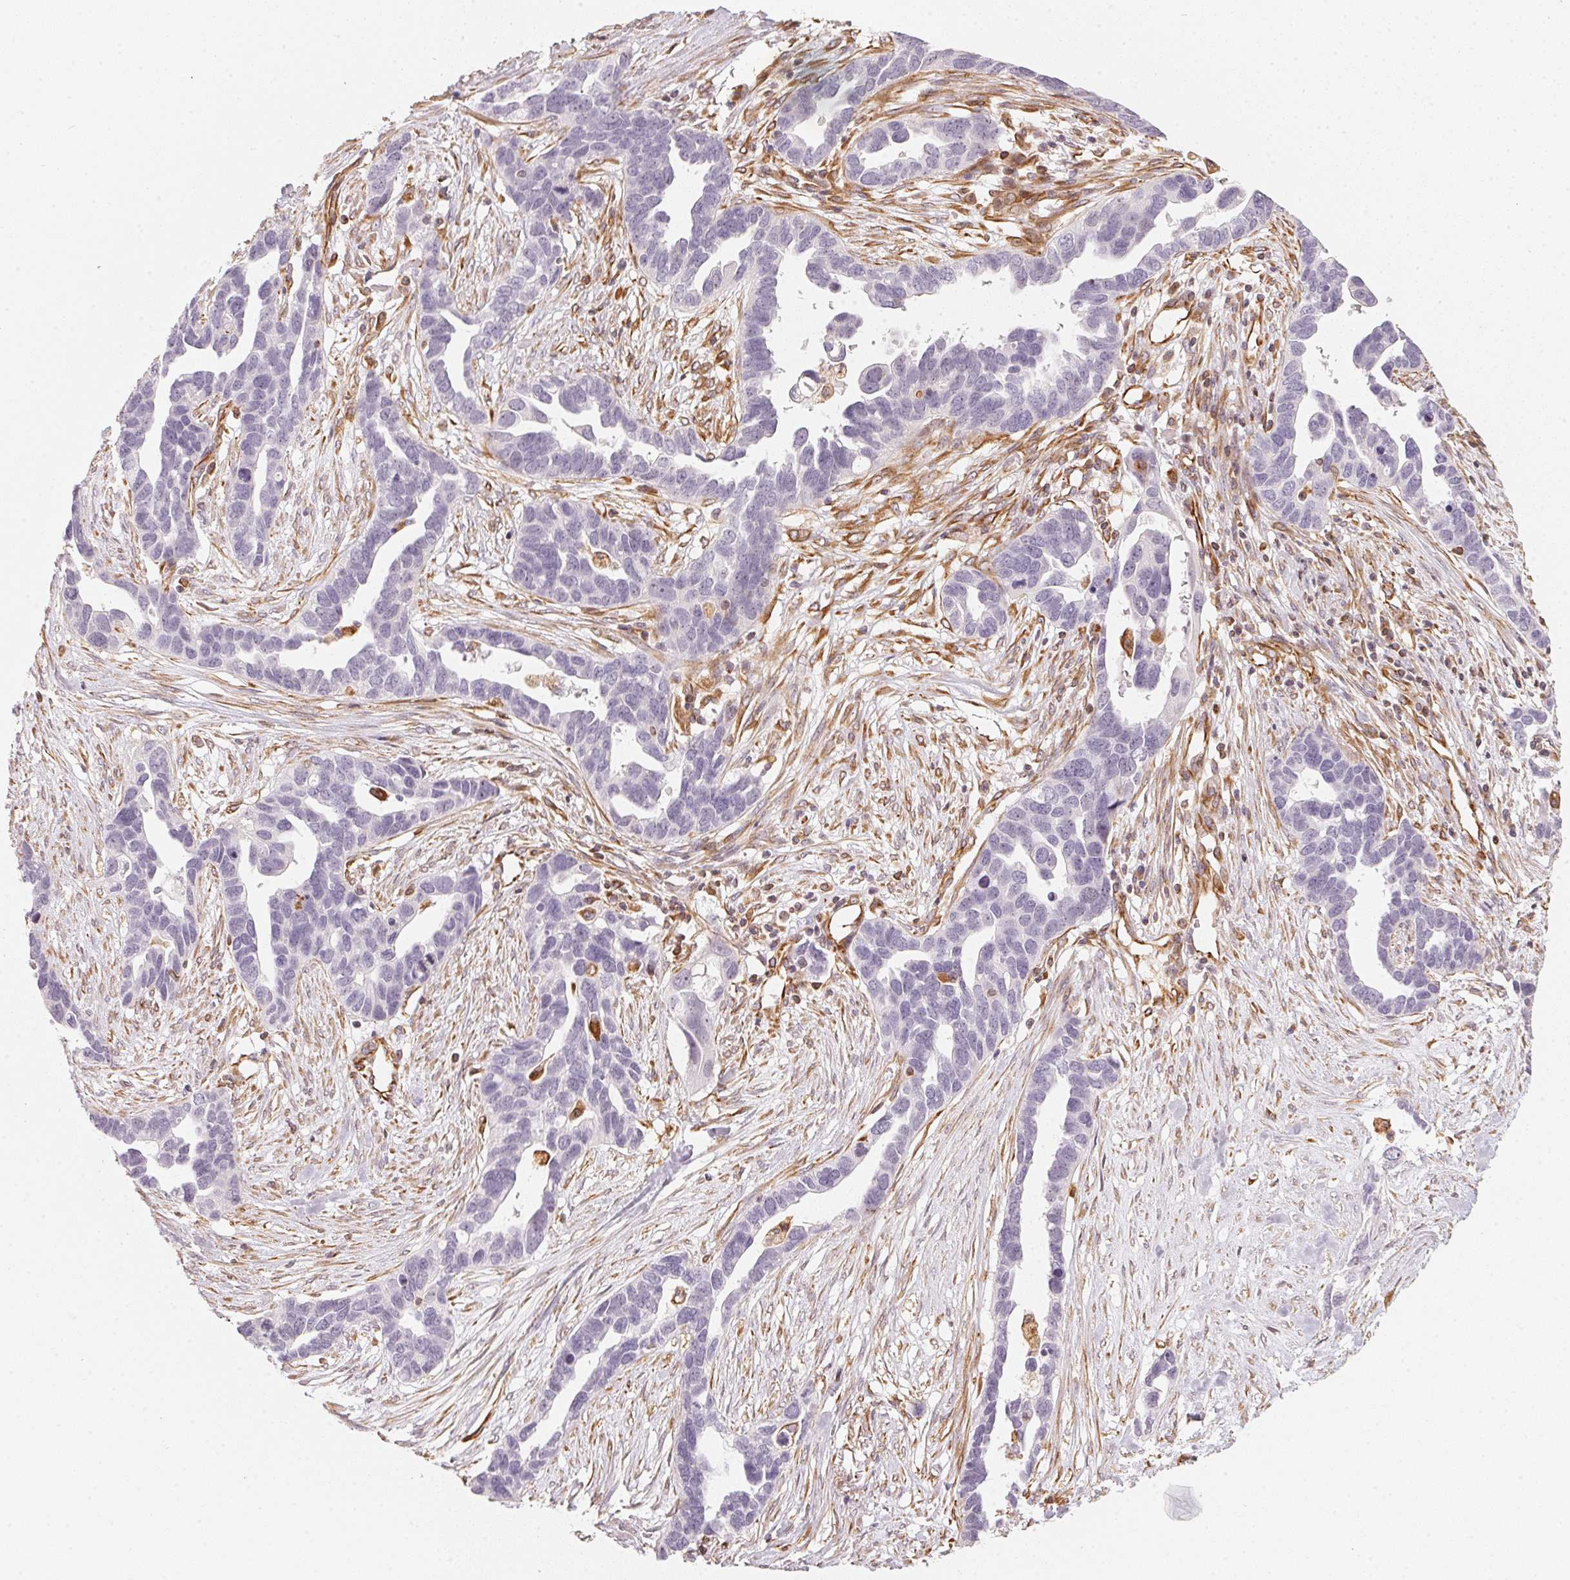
{"staining": {"intensity": "negative", "quantity": "none", "location": "none"}, "tissue": "ovarian cancer", "cell_type": "Tumor cells", "image_type": "cancer", "snomed": [{"axis": "morphology", "description": "Cystadenocarcinoma, serous, NOS"}, {"axis": "topography", "description": "Ovary"}], "caption": "This is an immunohistochemistry (IHC) micrograph of human ovarian cancer. There is no positivity in tumor cells.", "gene": "FOXR2", "patient": {"sex": "female", "age": 54}}